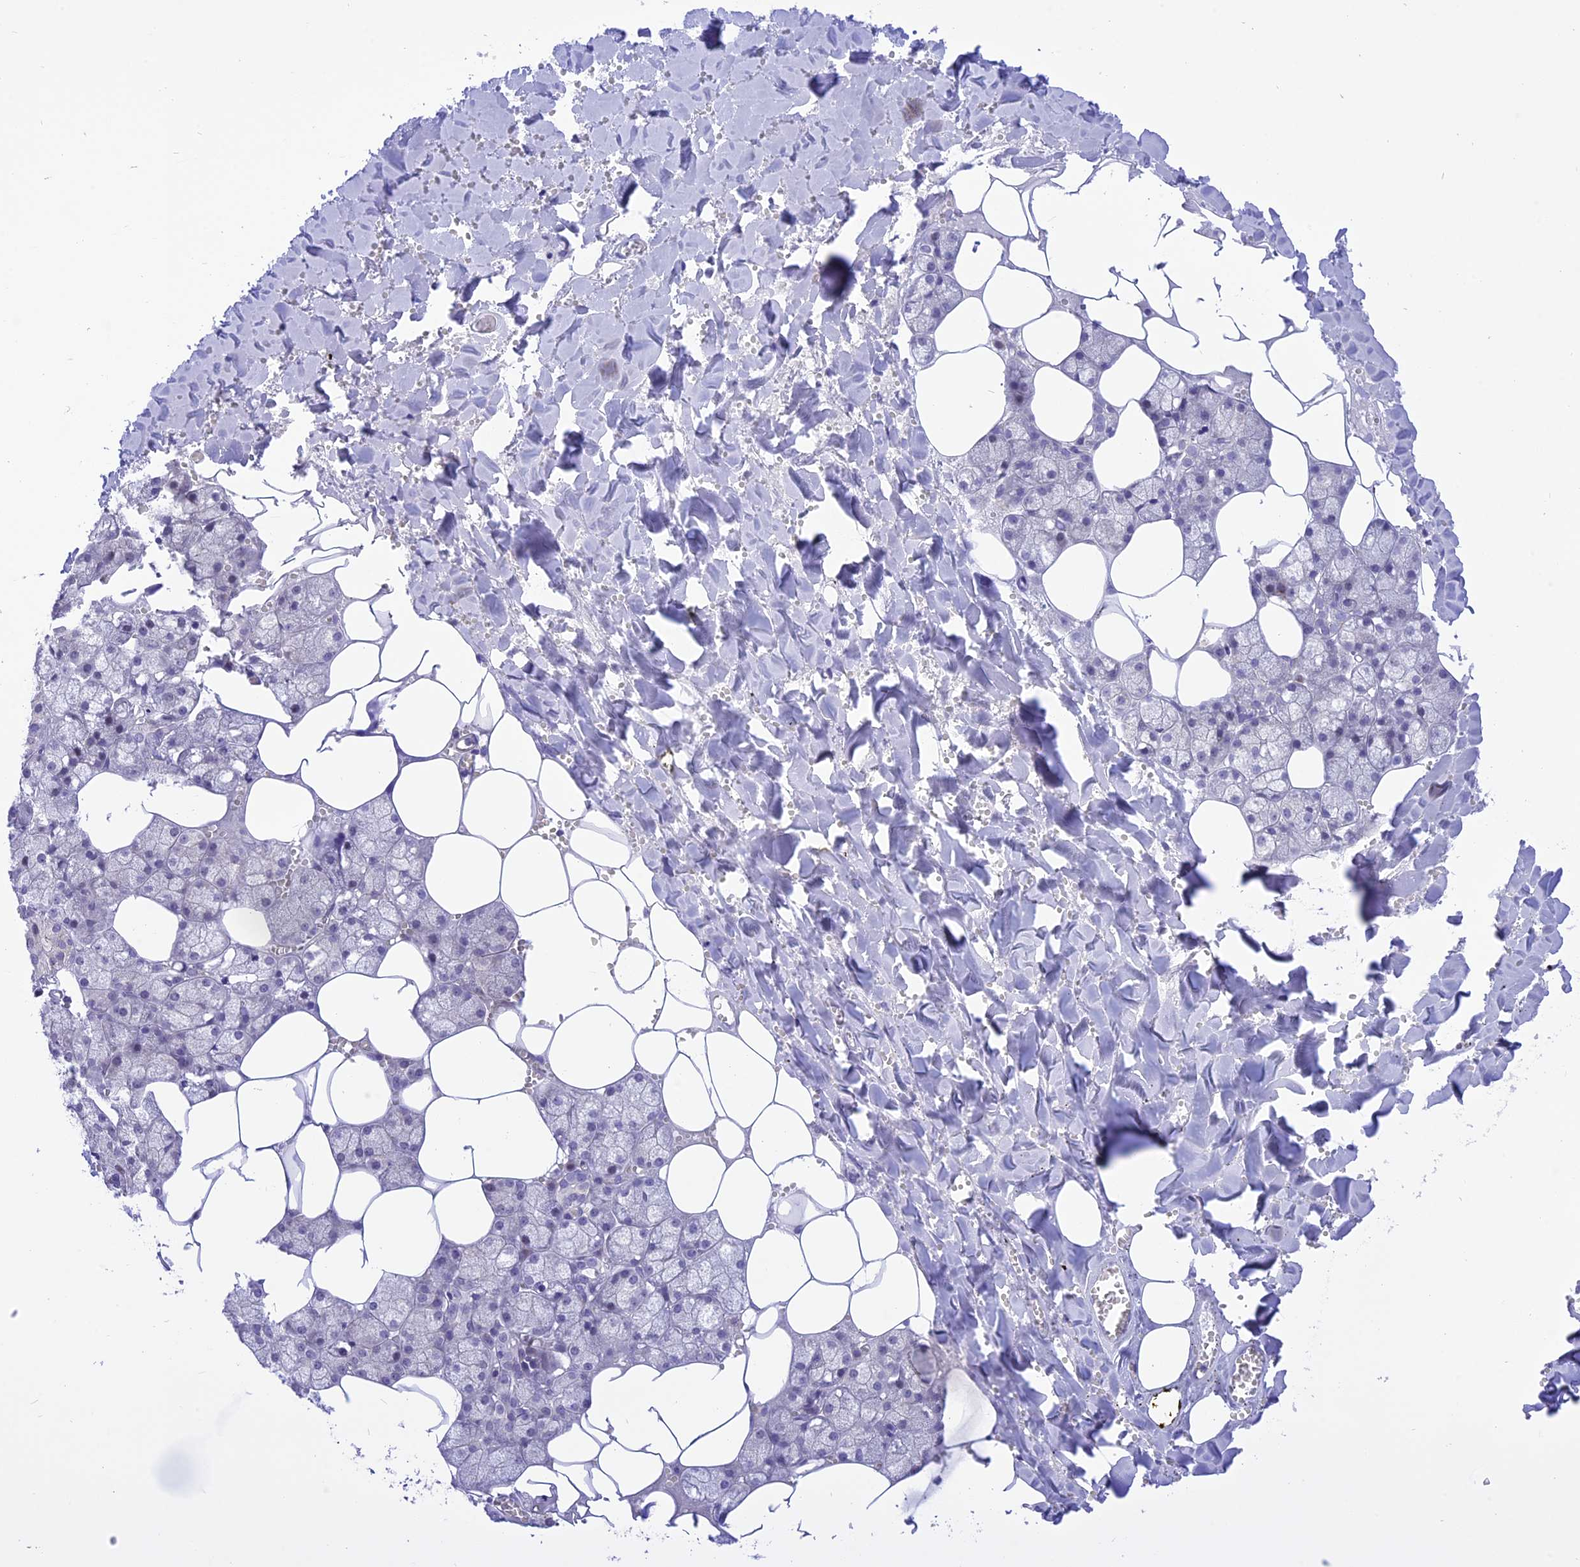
{"staining": {"intensity": "negative", "quantity": "none", "location": "none"}, "tissue": "salivary gland", "cell_type": "Glandular cells", "image_type": "normal", "snomed": [{"axis": "morphology", "description": "Normal tissue, NOS"}, {"axis": "topography", "description": "Salivary gland"}], "caption": "Immunohistochemical staining of benign salivary gland displays no significant expression in glandular cells.", "gene": "ZNF837", "patient": {"sex": "male", "age": 62}}